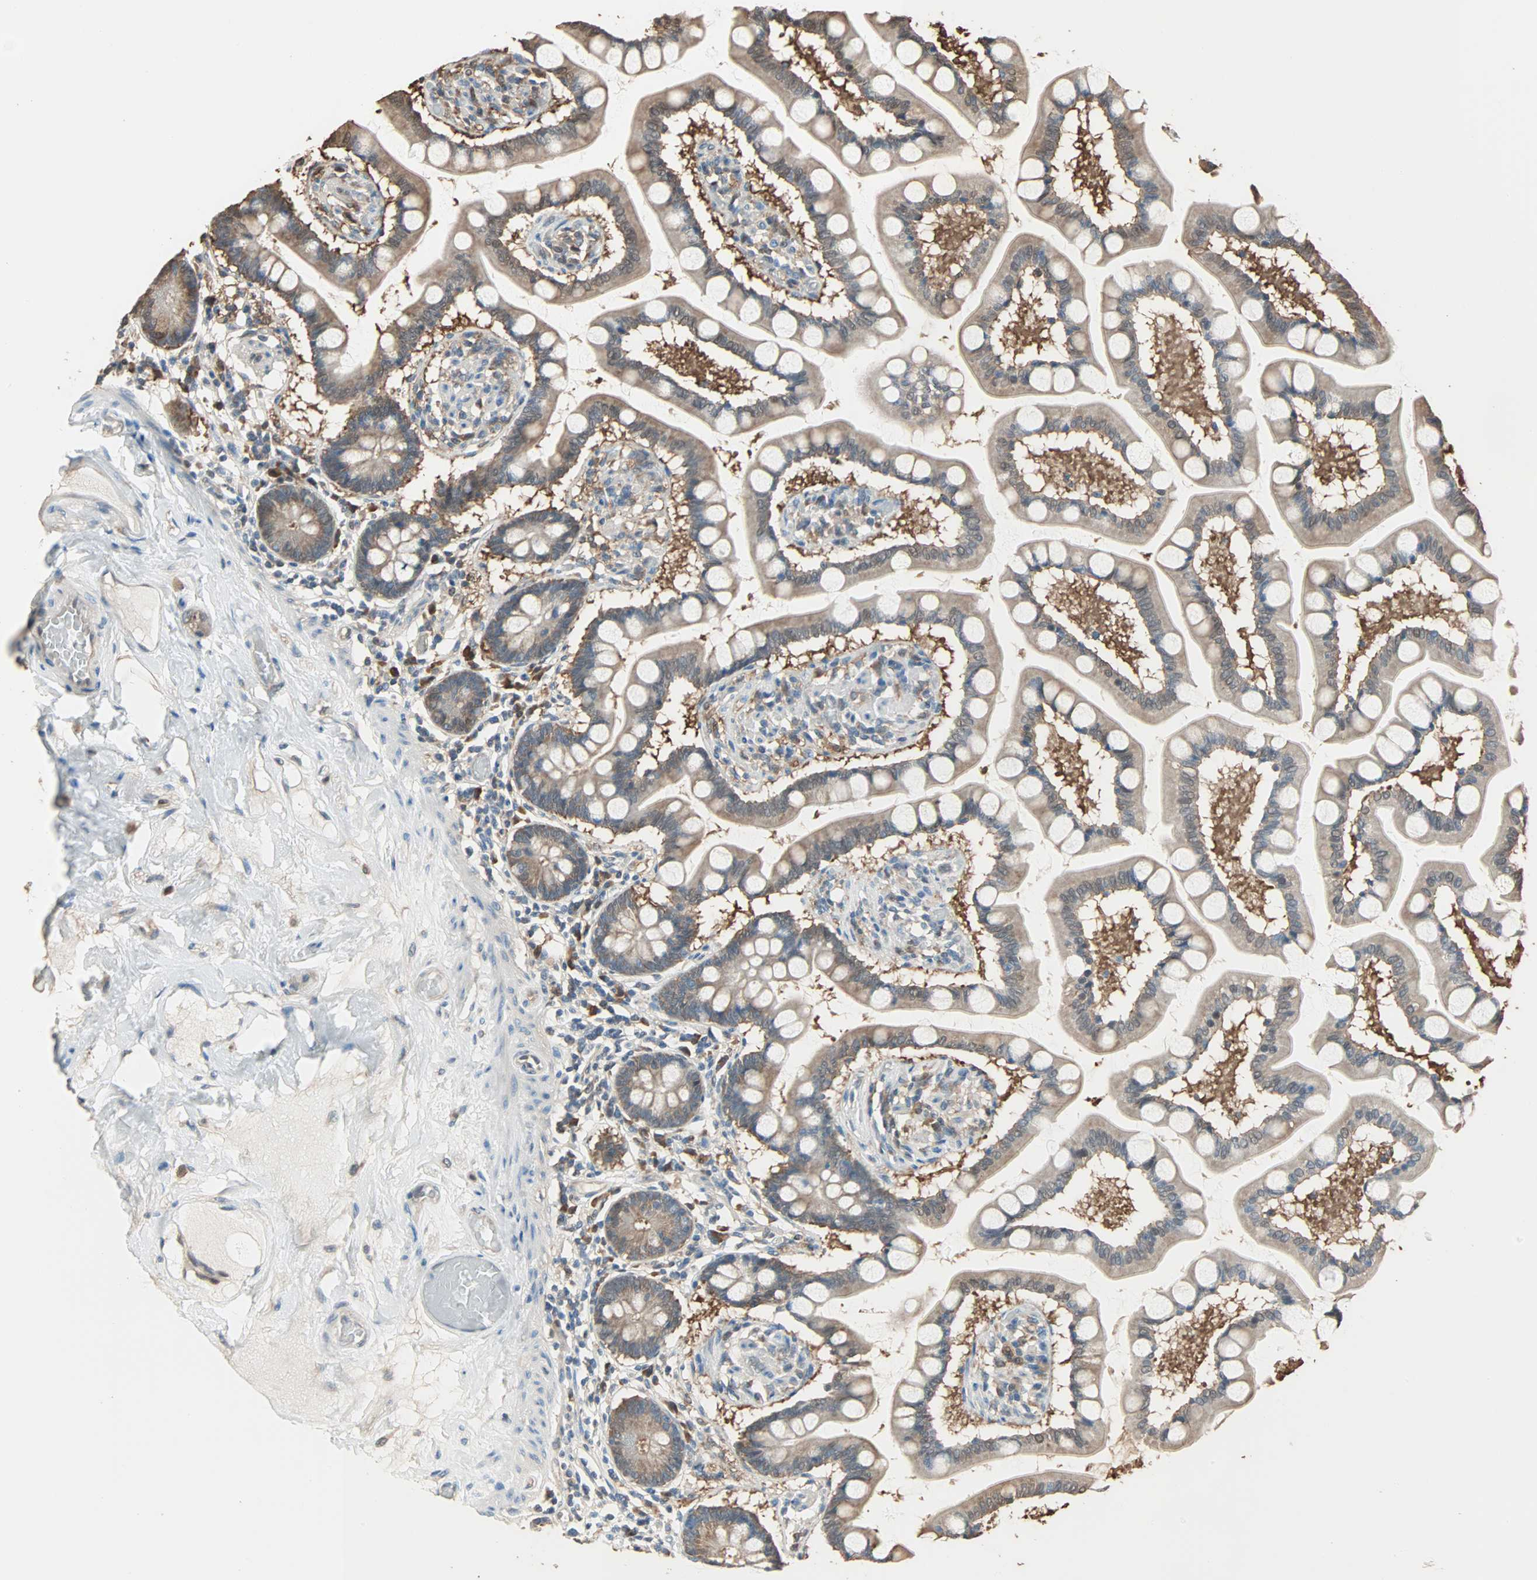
{"staining": {"intensity": "moderate", "quantity": "25%-75%", "location": "cytoplasmic/membranous,nuclear"}, "tissue": "small intestine", "cell_type": "Glandular cells", "image_type": "normal", "snomed": [{"axis": "morphology", "description": "Normal tissue, NOS"}, {"axis": "topography", "description": "Small intestine"}], "caption": "Immunohistochemical staining of unremarkable human small intestine reveals moderate cytoplasmic/membranous,nuclear protein staining in approximately 25%-75% of glandular cells.", "gene": "PRDX1", "patient": {"sex": "male", "age": 41}}